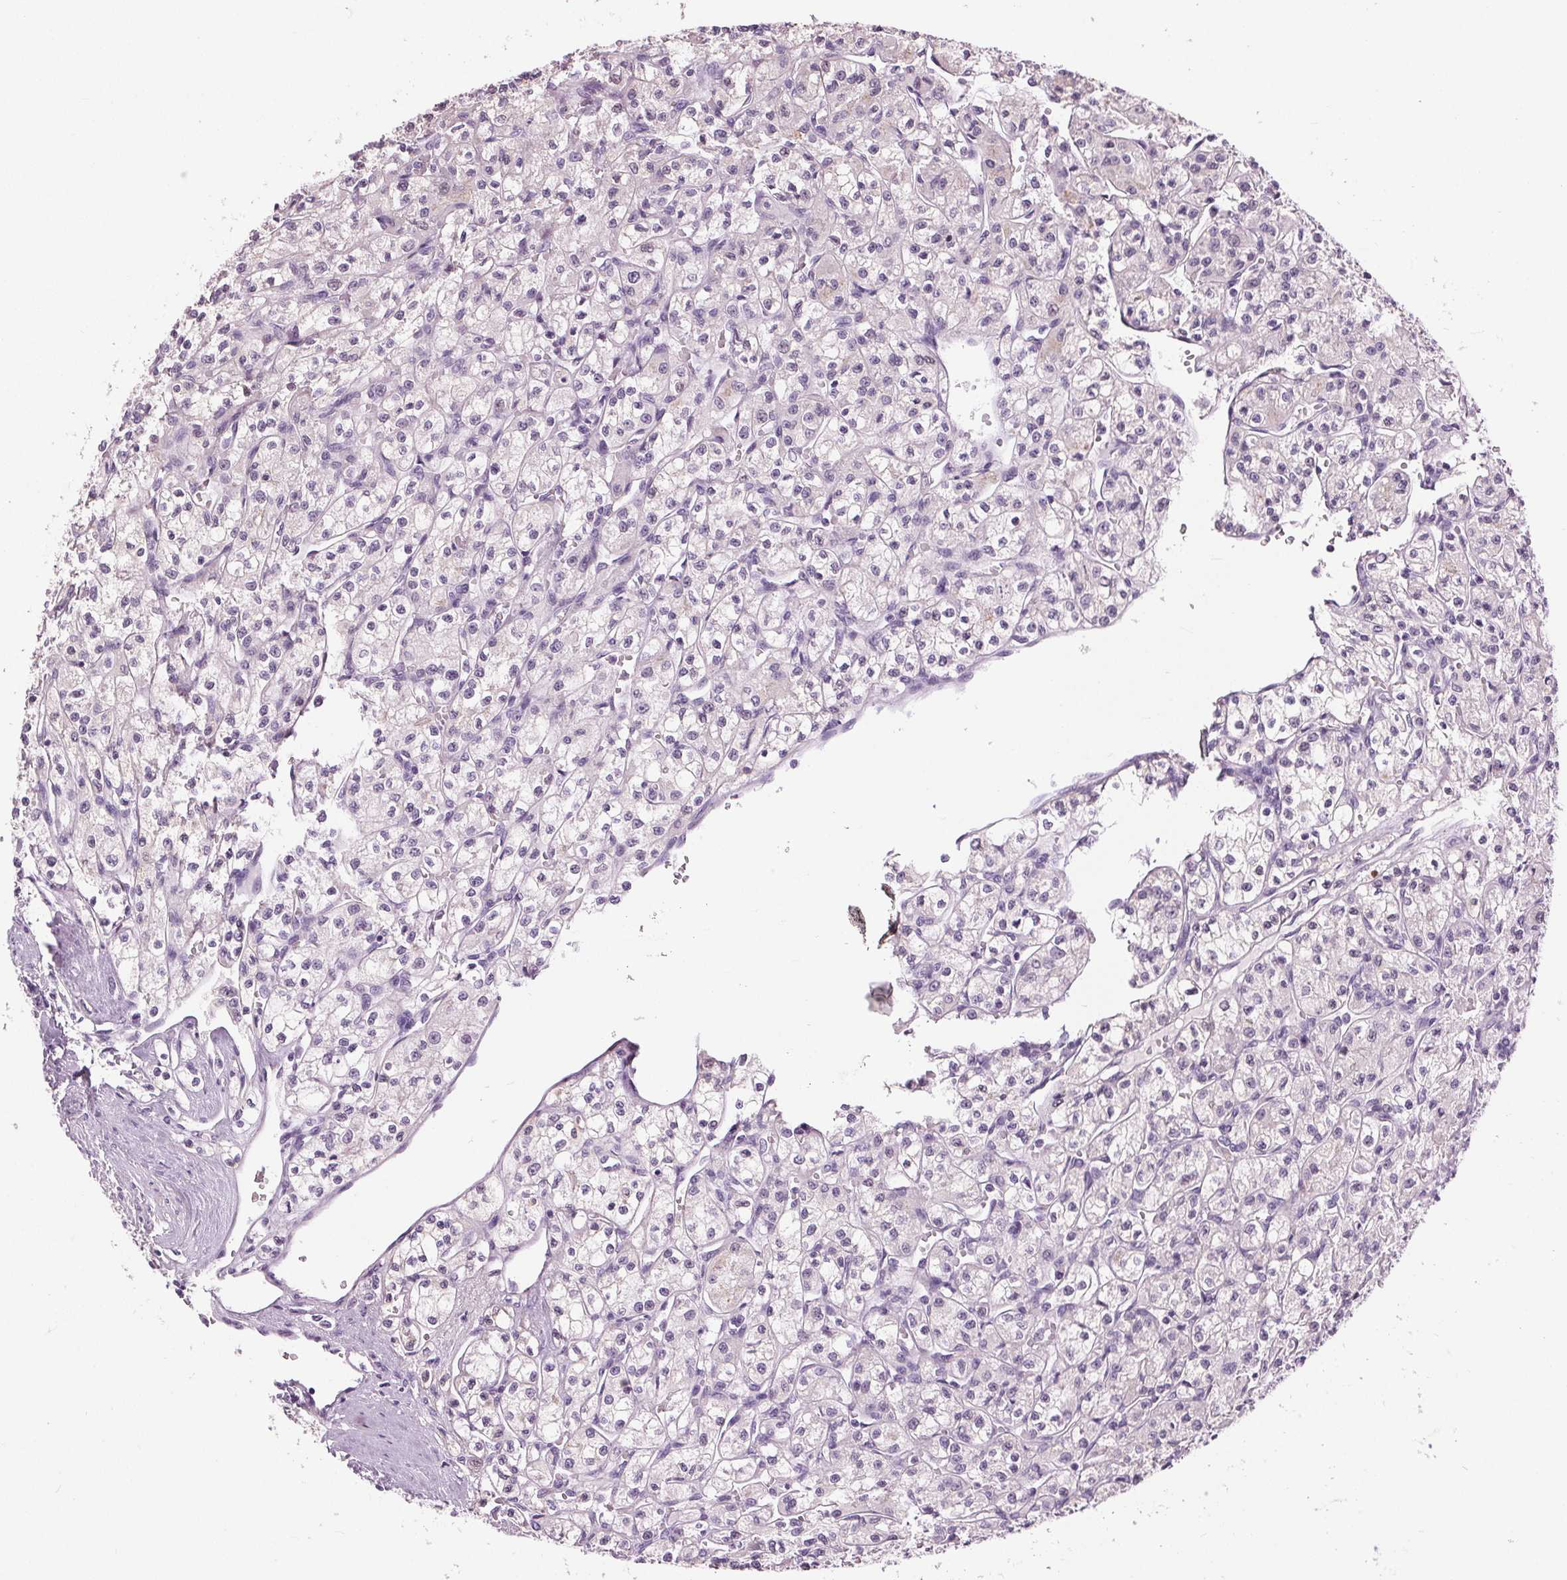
{"staining": {"intensity": "negative", "quantity": "none", "location": "none"}, "tissue": "renal cancer", "cell_type": "Tumor cells", "image_type": "cancer", "snomed": [{"axis": "morphology", "description": "Adenocarcinoma, NOS"}, {"axis": "topography", "description": "Kidney"}], "caption": "Tumor cells show no significant staining in renal adenocarcinoma.", "gene": "MISP", "patient": {"sex": "female", "age": 70}}